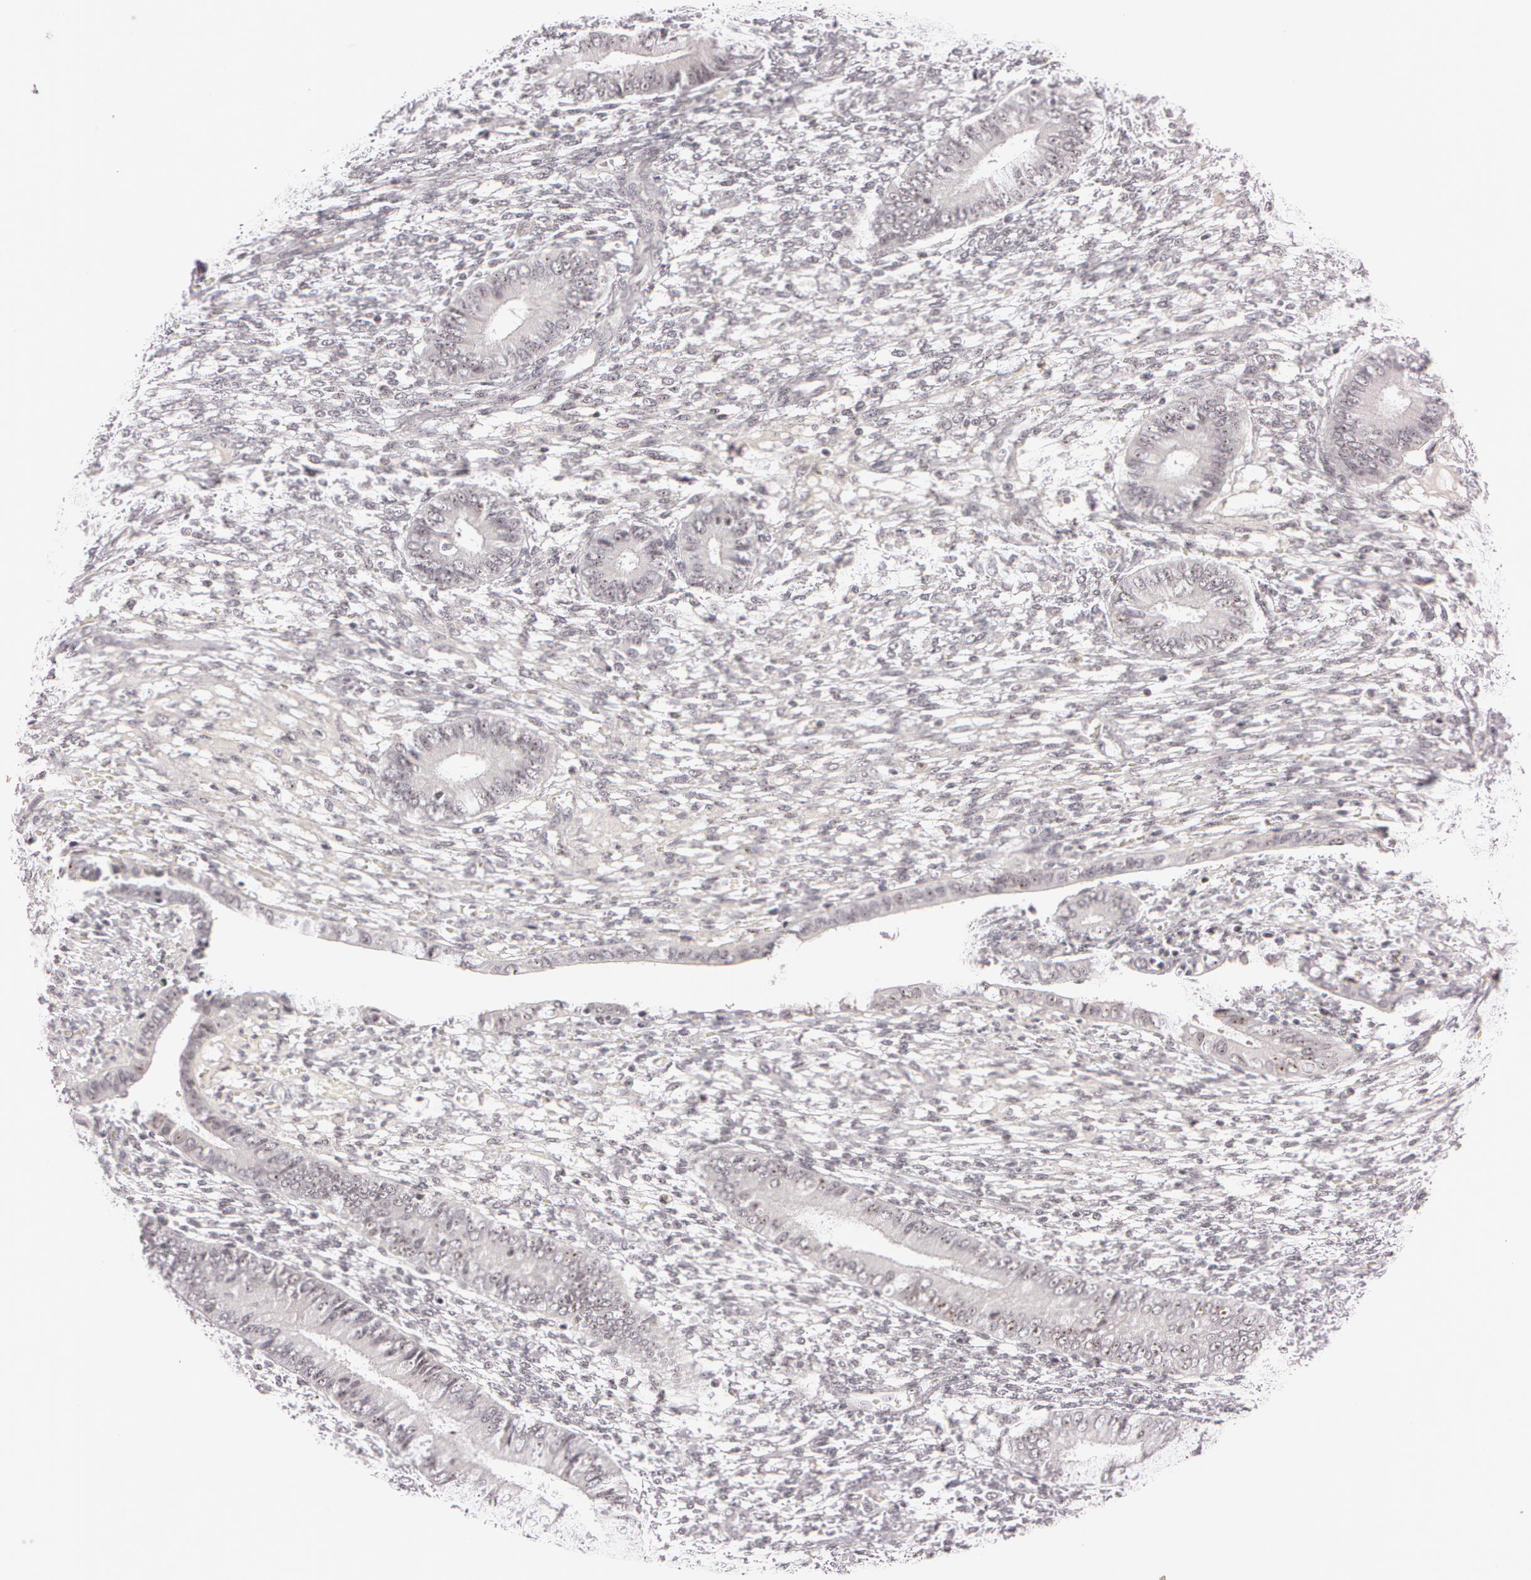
{"staining": {"intensity": "negative", "quantity": "none", "location": "none"}, "tissue": "endometrium", "cell_type": "Cells in endometrial stroma", "image_type": "normal", "snomed": [{"axis": "morphology", "description": "Normal tissue, NOS"}, {"axis": "topography", "description": "Endometrium"}], "caption": "Human endometrium stained for a protein using immunohistochemistry (IHC) displays no staining in cells in endometrial stroma.", "gene": "FBL", "patient": {"sex": "female", "age": 42}}